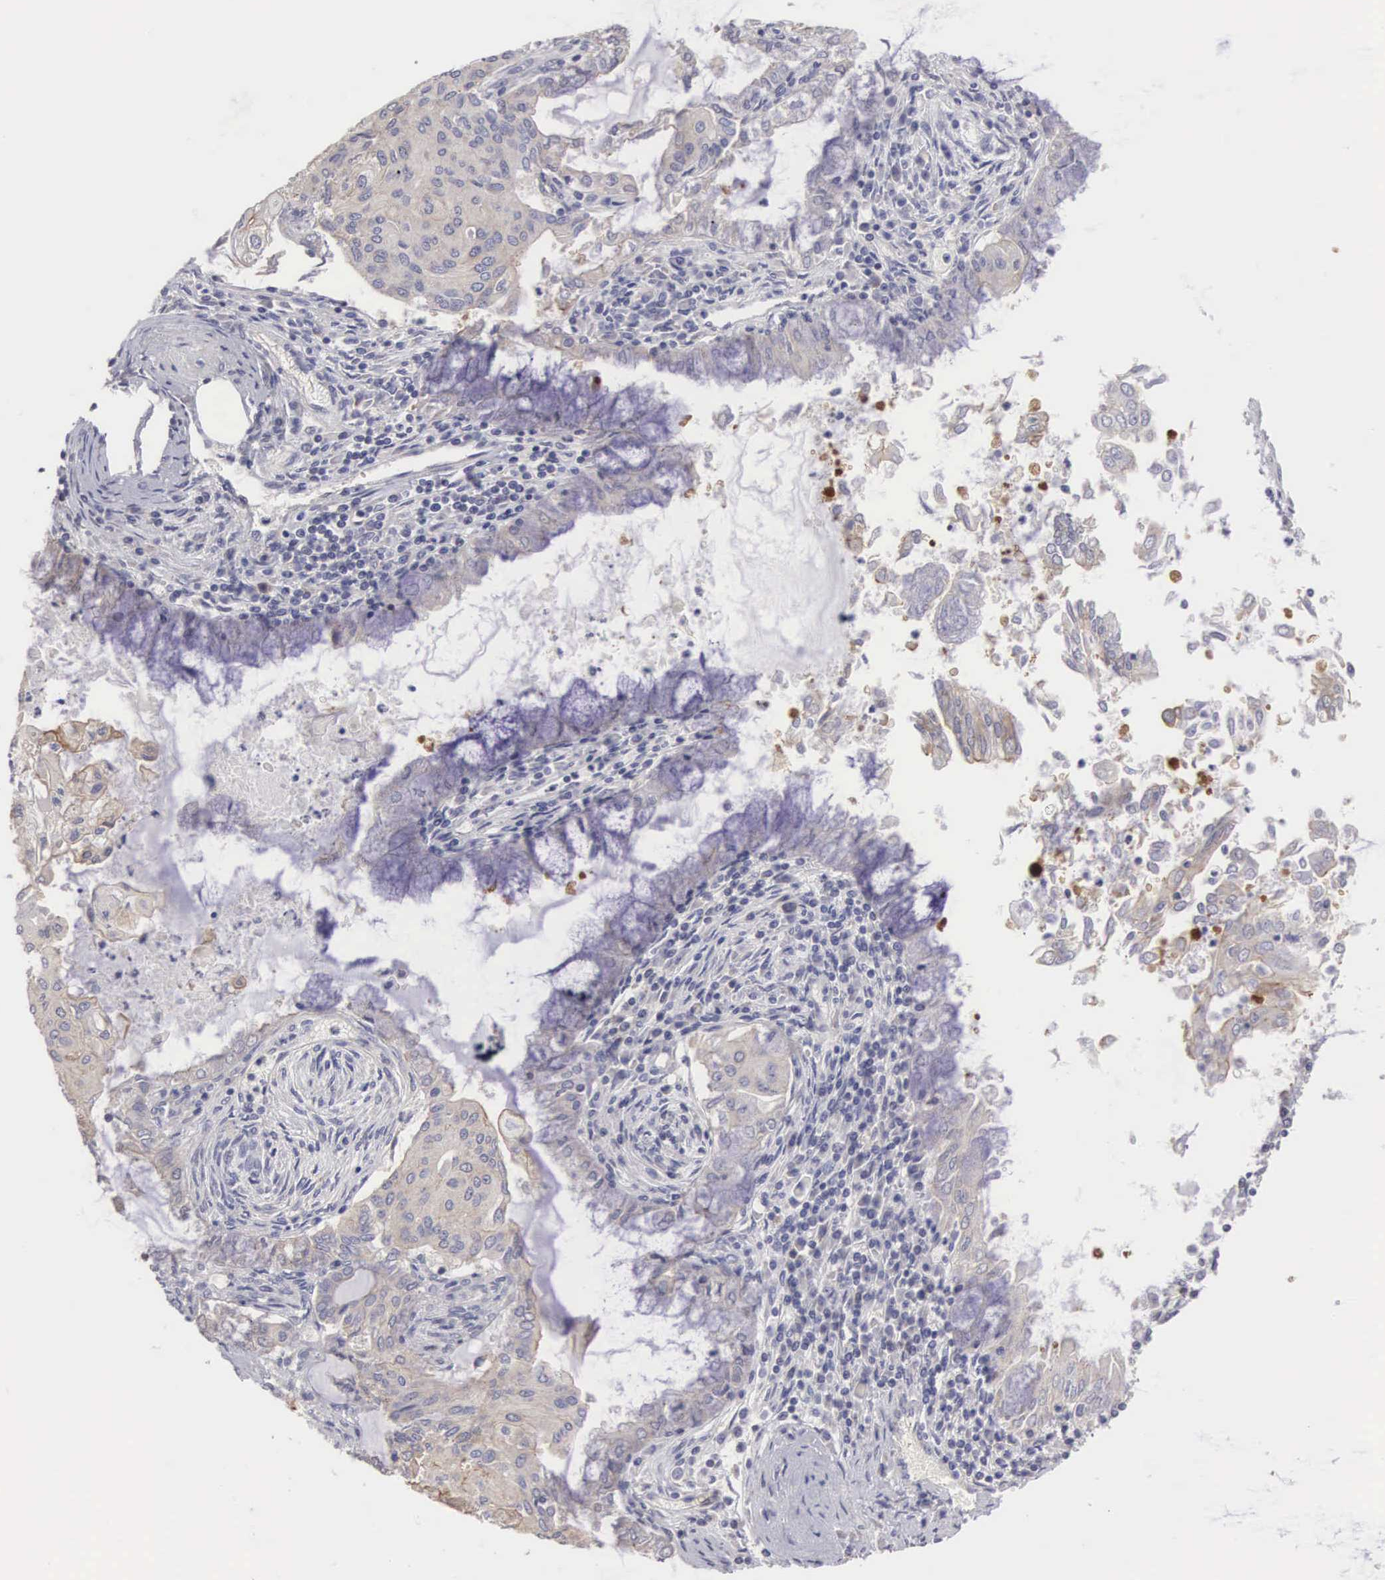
{"staining": {"intensity": "weak", "quantity": "<25%", "location": "cytoplasmic/membranous"}, "tissue": "endometrial cancer", "cell_type": "Tumor cells", "image_type": "cancer", "snomed": [{"axis": "morphology", "description": "Adenocarcinoma, NOS"}, {"axis": "topography", "description": "Endometrium"}], "caption": "Immunohistochemical staining of human endometrial adenocarcinoma shows no significant positivity in tumor cells.", "gene": "TXLNG", "patient": {"sex": "female", "age": 79}}